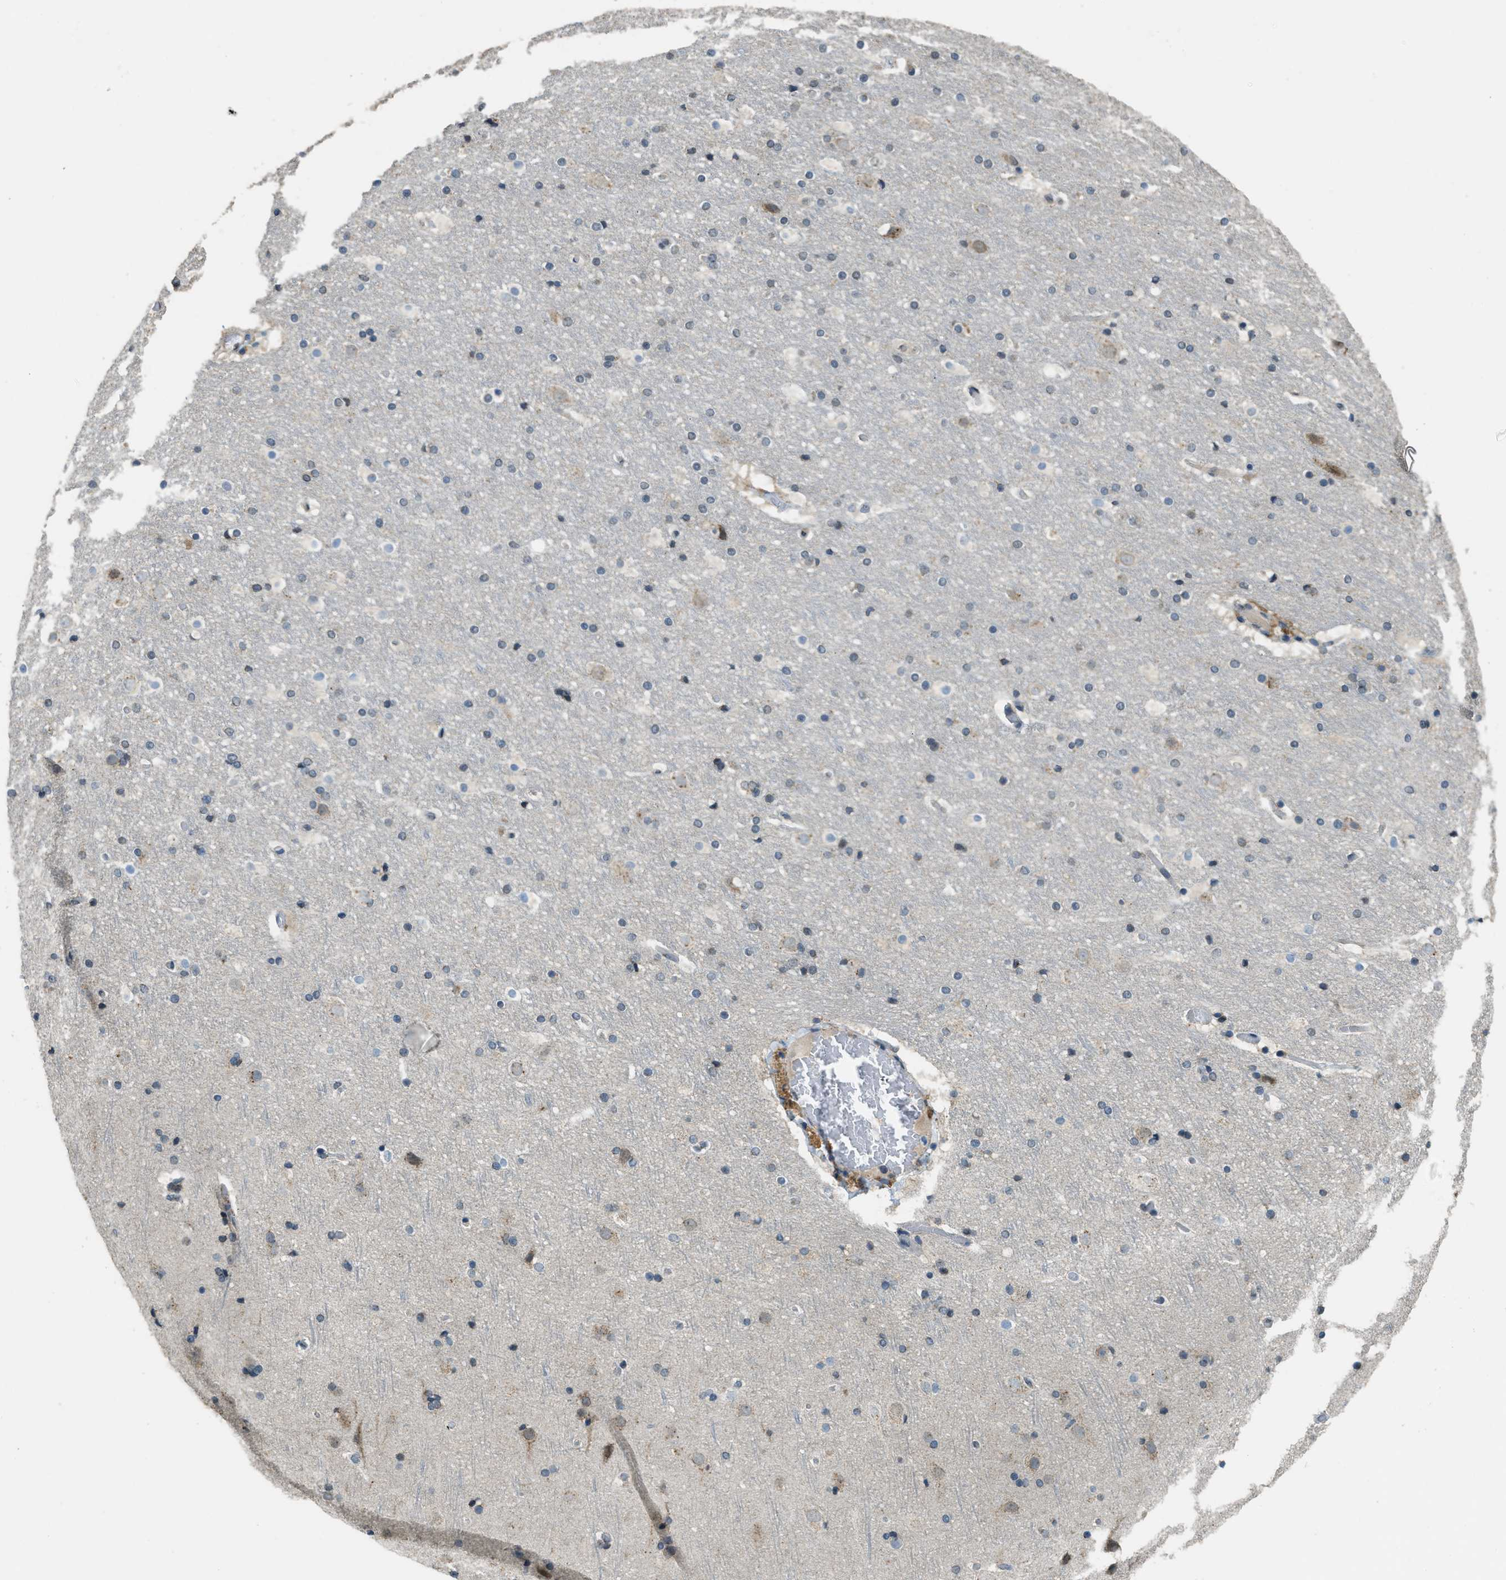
{"staining": {"intensity": "negative", "quantity": "none", "location": "none"}, "tissue": "cerebral cortex", "cell_type": "Endothelial cells", "image_type": "normal", "snomed": [{"axis": "morphology", "description": "Normal tissue, NOS"}, {"axis": "topography", "description": "Cerebral cortex"}], "caption": "Immunohistochemistry (IHC) histopathology image of unremarkable cerebral cortex: human cerebral cortex stained with DAB demonstrates no significant protein positivity in endothelial cells.", "gene": "IPO7", "patient": {"sex": "male", "age": 57}}